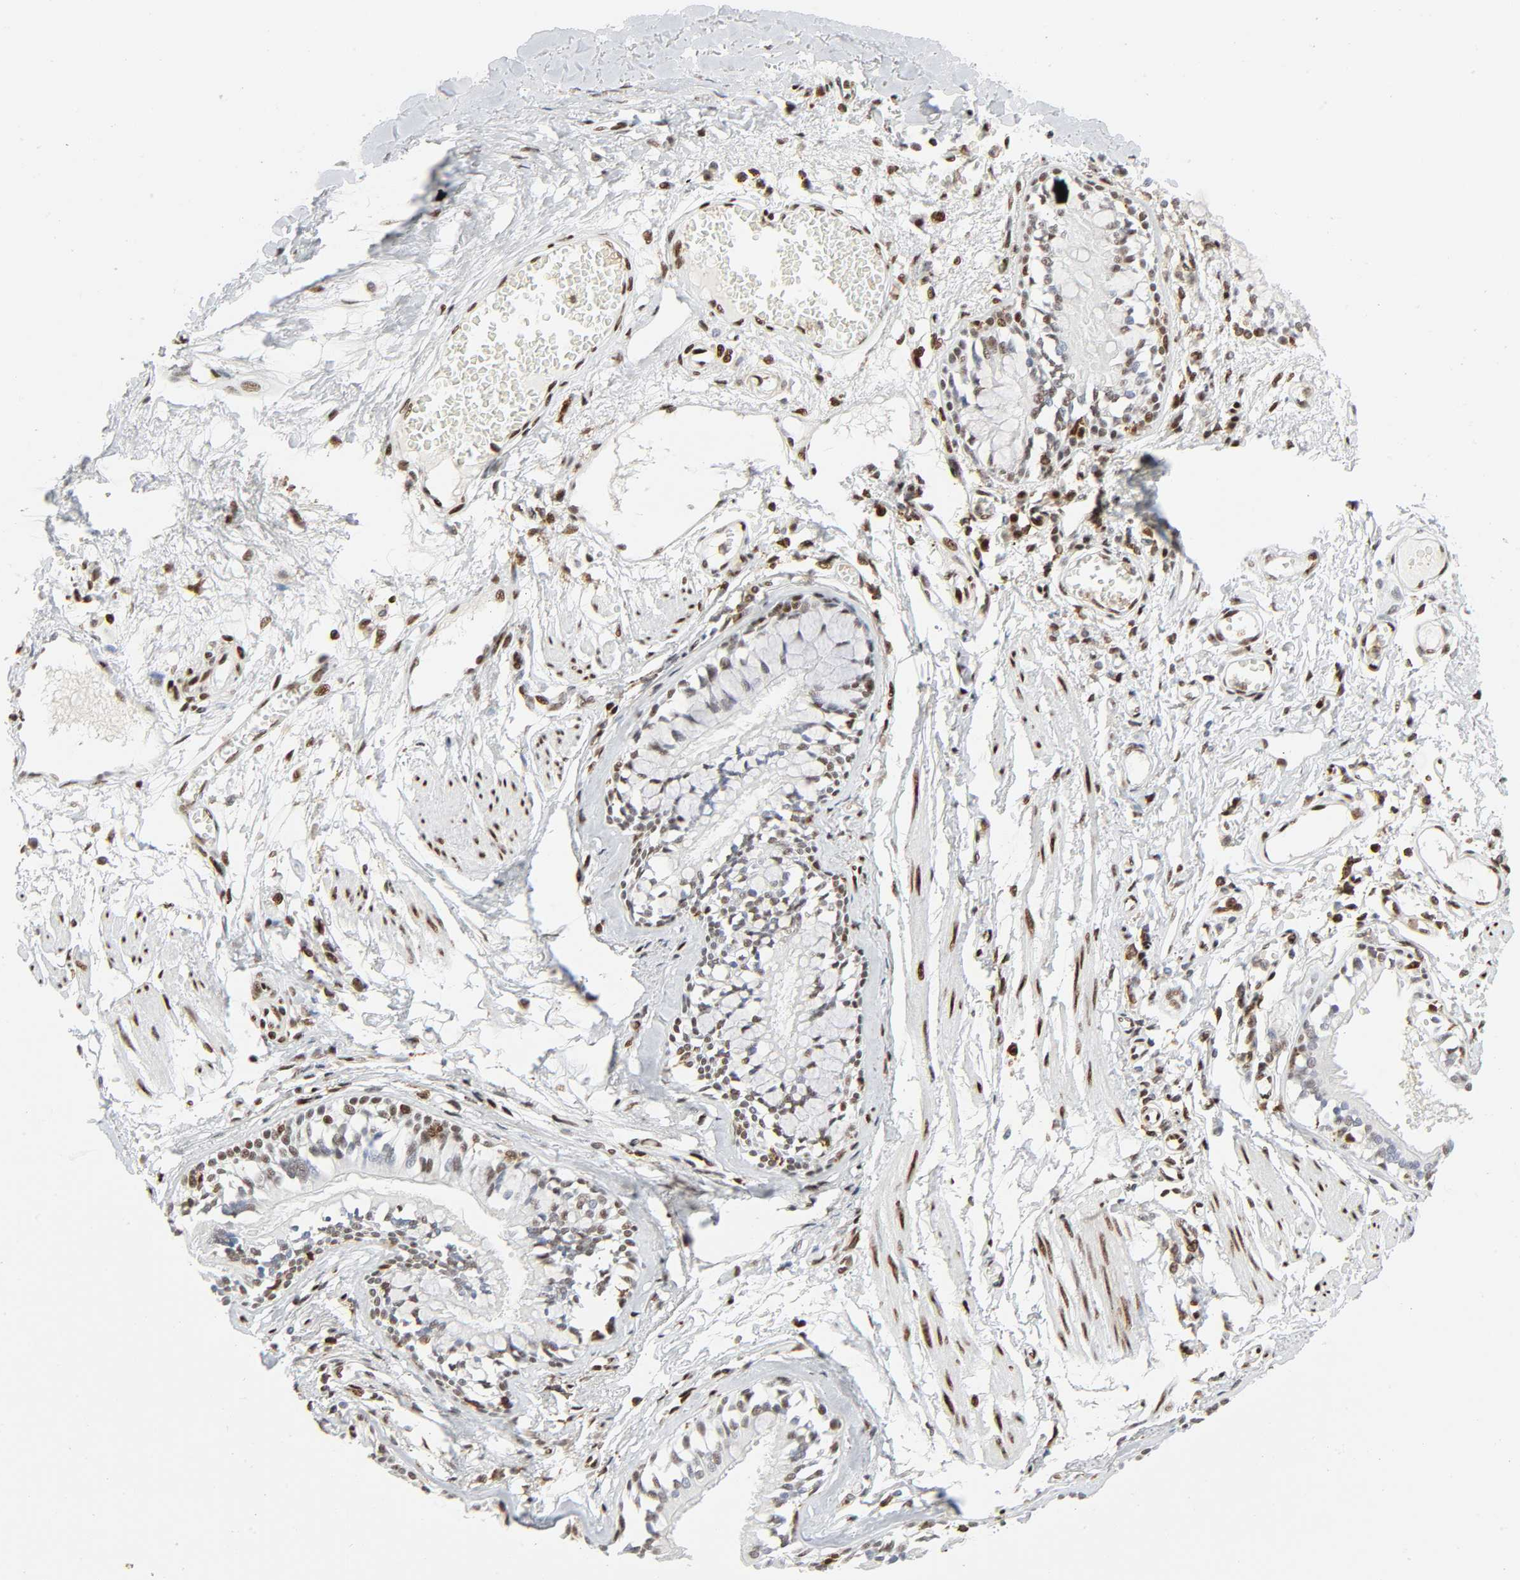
{"staining": {"intensity": "moderate", "quantity": ">75%", "location": "nuclear"}, "tissue": "bronchus", "cell_type": "Respiratory epithelial cells", "image_type": "normal", "snomed": [{"axis": "morphology", "description": "Normal tissue, NOS"}, {"axis": "topography", "description": "Bronchus"}, {"axis": "topography", "description": "Lung"}], "caption": "IHC of normal human bronchus reveals medium levels of moderate nuclear staining in about >75% of respiratory epithelial cells.", "gene": "WAS", "patient": {"sex": "female", "age": 56}}